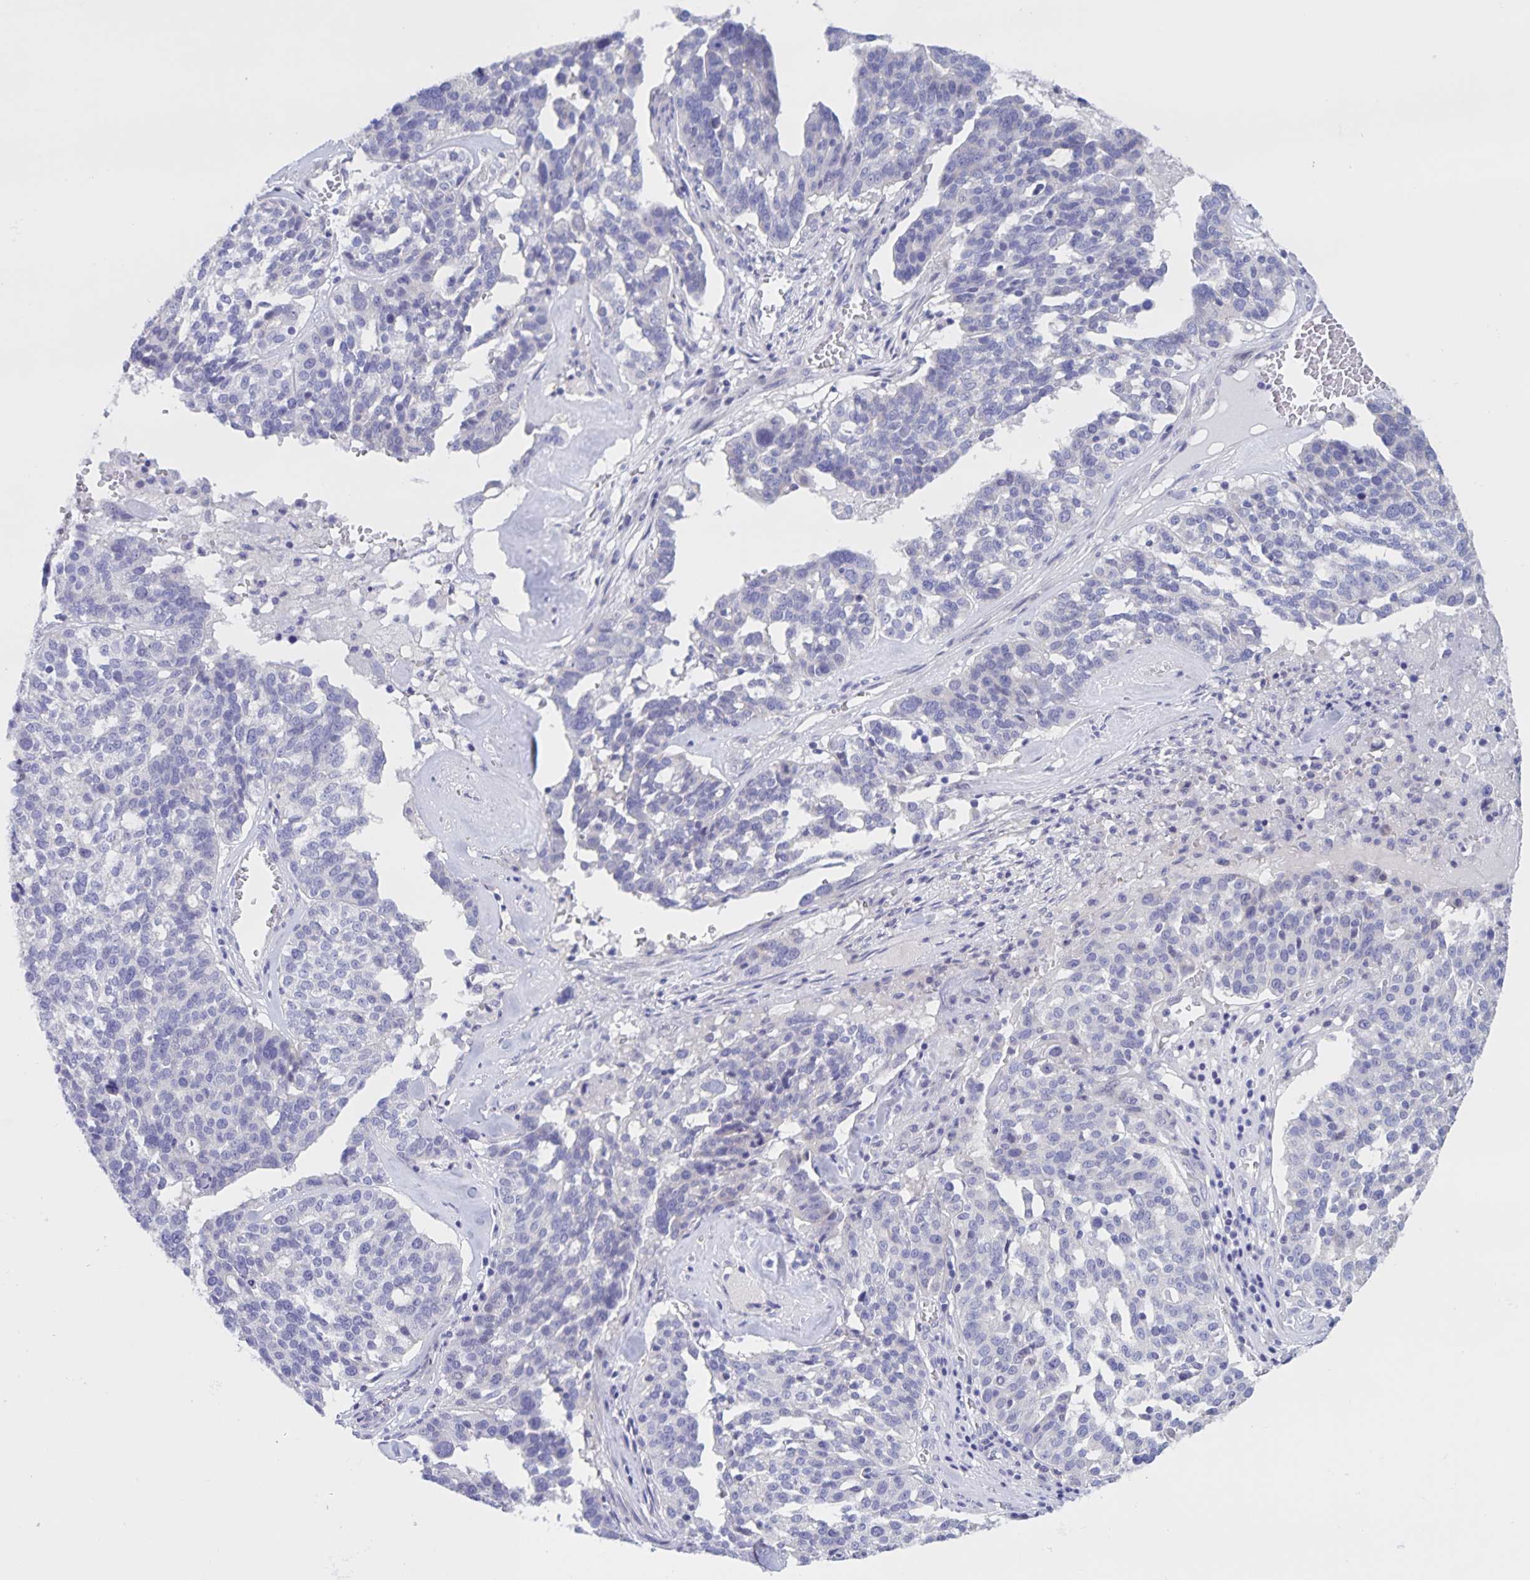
{"staining": {"intensity": "negative", "quantity": "none", "location": "none"}, "tissue": "ovarian cancer", "cell_type": "Tumor cells", "image_type": "cancer", "snomed": [{"axis": "morphology", "description": "Cystadenocarcinoma, serous, NOS"}, {"axis": "topography", "description": "Ovary"}], "caption": "DAB immunohistochemical staining of ovarian cancer (serous cystadenocarcinoma) exhibits no significant expression in tumor cells.", "gene": "DMGDH", "patient": {"sex": "female", "age": 59}}